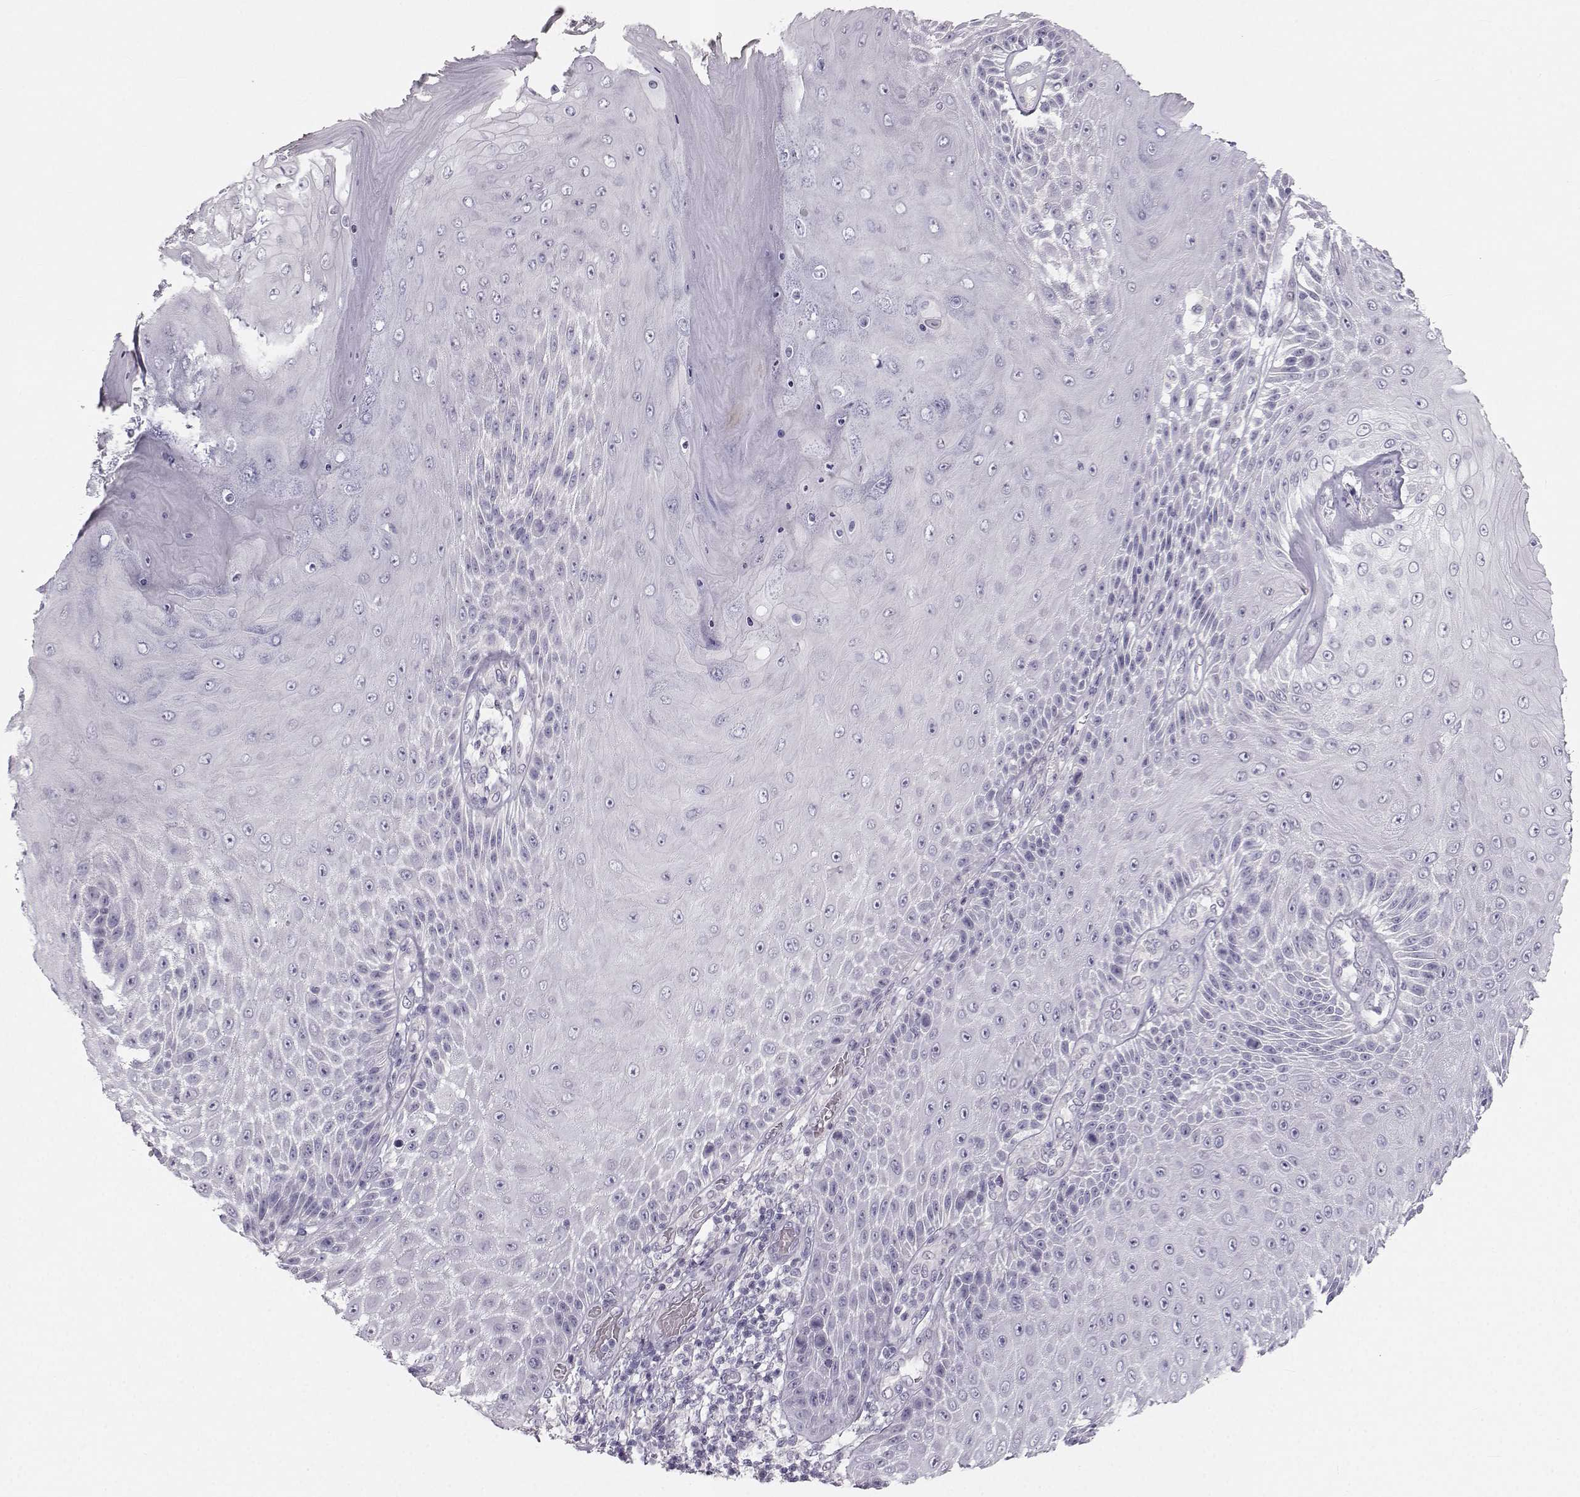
{"staining": {"intensity": "negative", "quantity": "none", "location": "none"}, "tissue": "skin cancer", "cell_type": "Tumor cells", "image_type": "cancer", "snomed": [{"axis": "morphology", "description": "Squamous cell carcinoma, NOS"}, {"axis": "topography", "description": "Skin"}], "caption": "This is a histopathology image of immunohistochemistry (IHC) staining of skin cancer, which shows no expression in tumor cells.", "gene": "OIP5", "patient": {"sex": "male", "age": 62}}